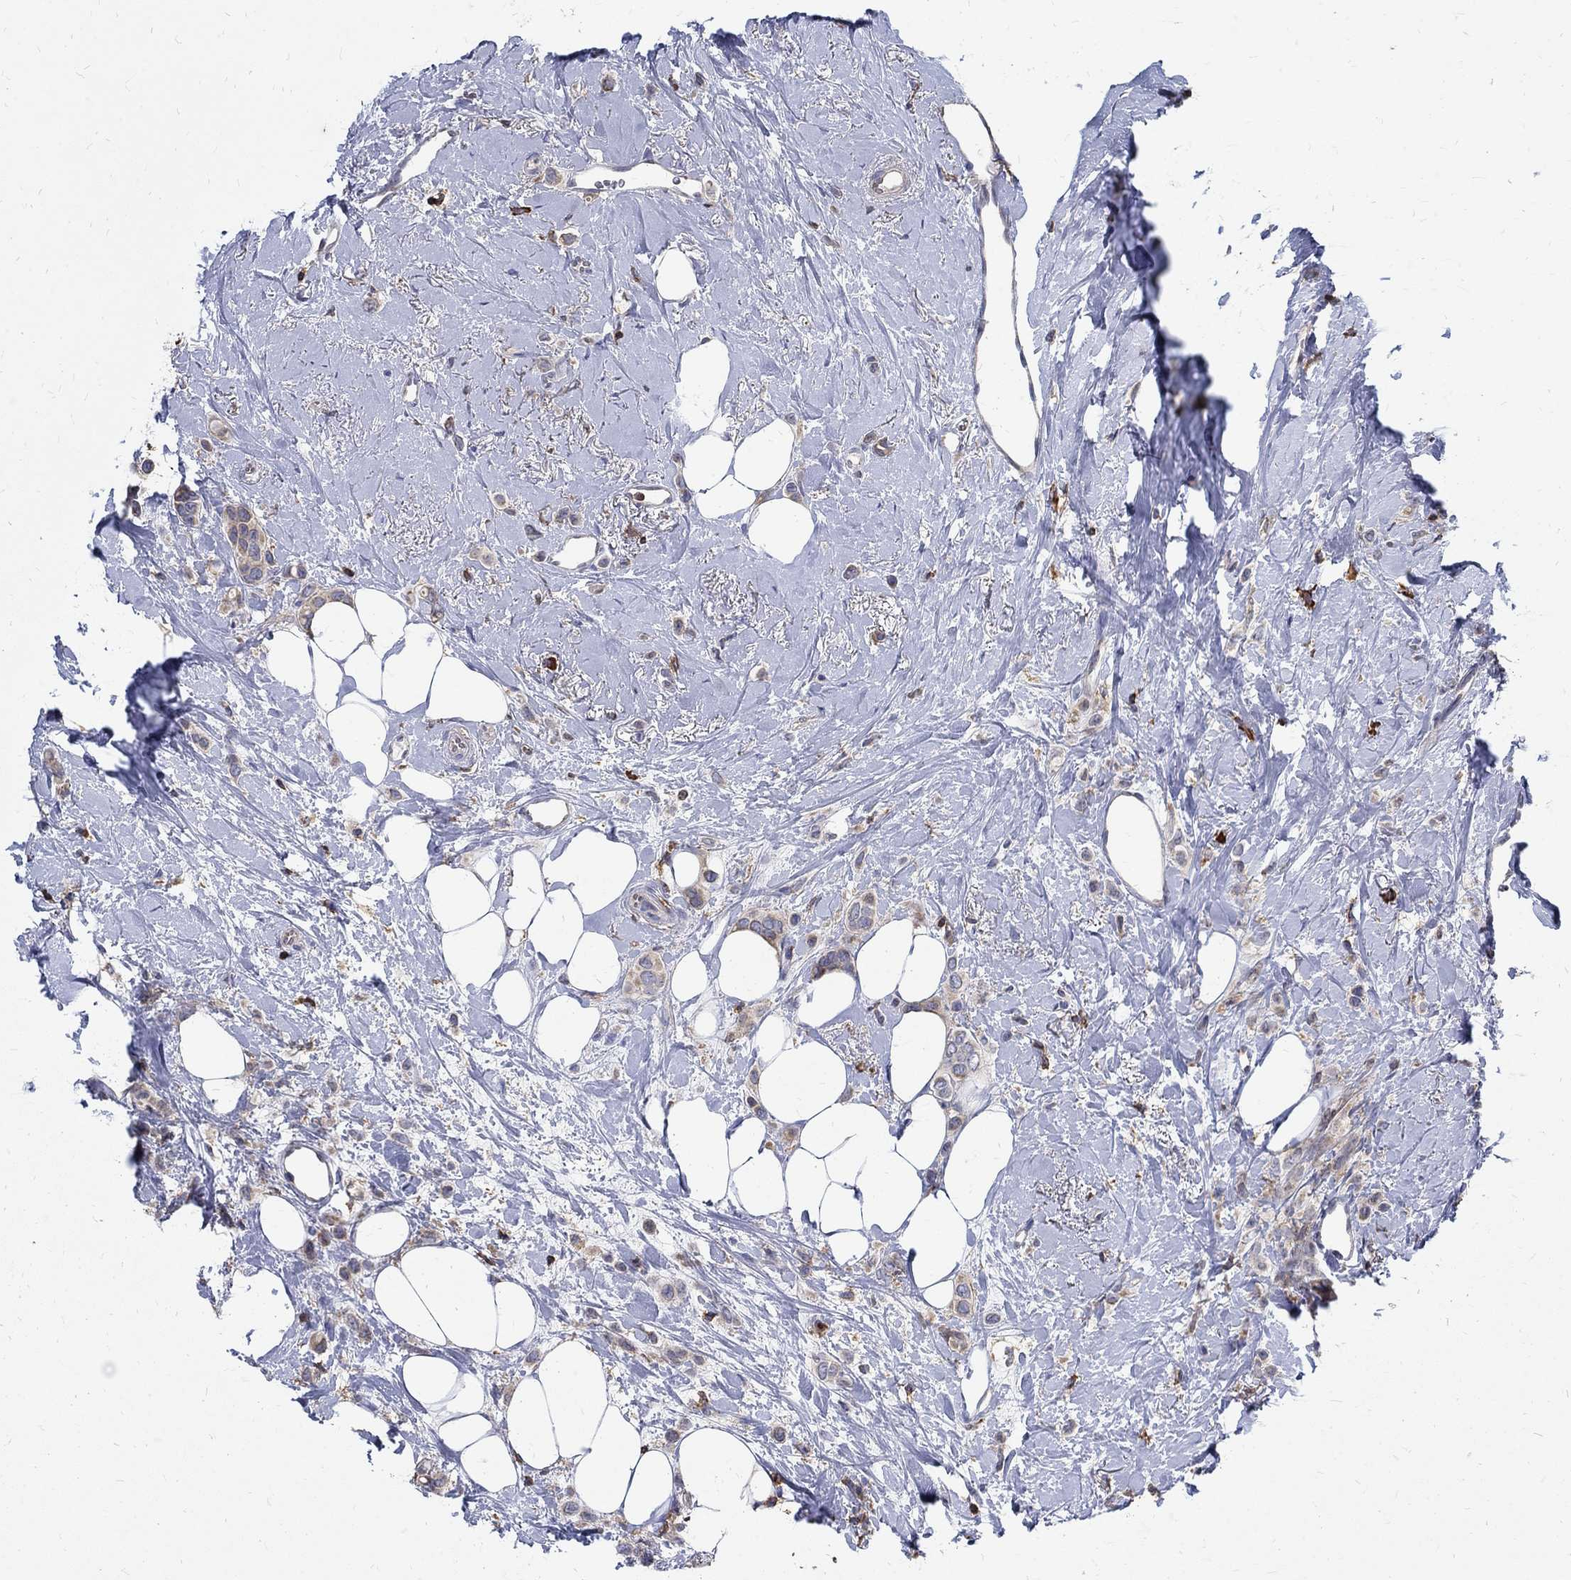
{"staining": {"intensity": "weak", "quantity": ">75%", "location": "cytoplasmic/membranous"}, "tissue": "breast cancer", "cell_type": "Tumor cells", "image_type": "cancer", "snomed": [{"axis": "morphology", "description": "Lobular carcinoma"}, {"axis": "topography", "description": "Breast"}], "caption": "This is a photomicrograph of immunohistochemistry (IHC) staining of breast cancer, which shows weak expression in the cytoplasmic/membranous of tumor cells.", "gene": "AGAP2", "patient": {"sex": "female", "age": 66}}